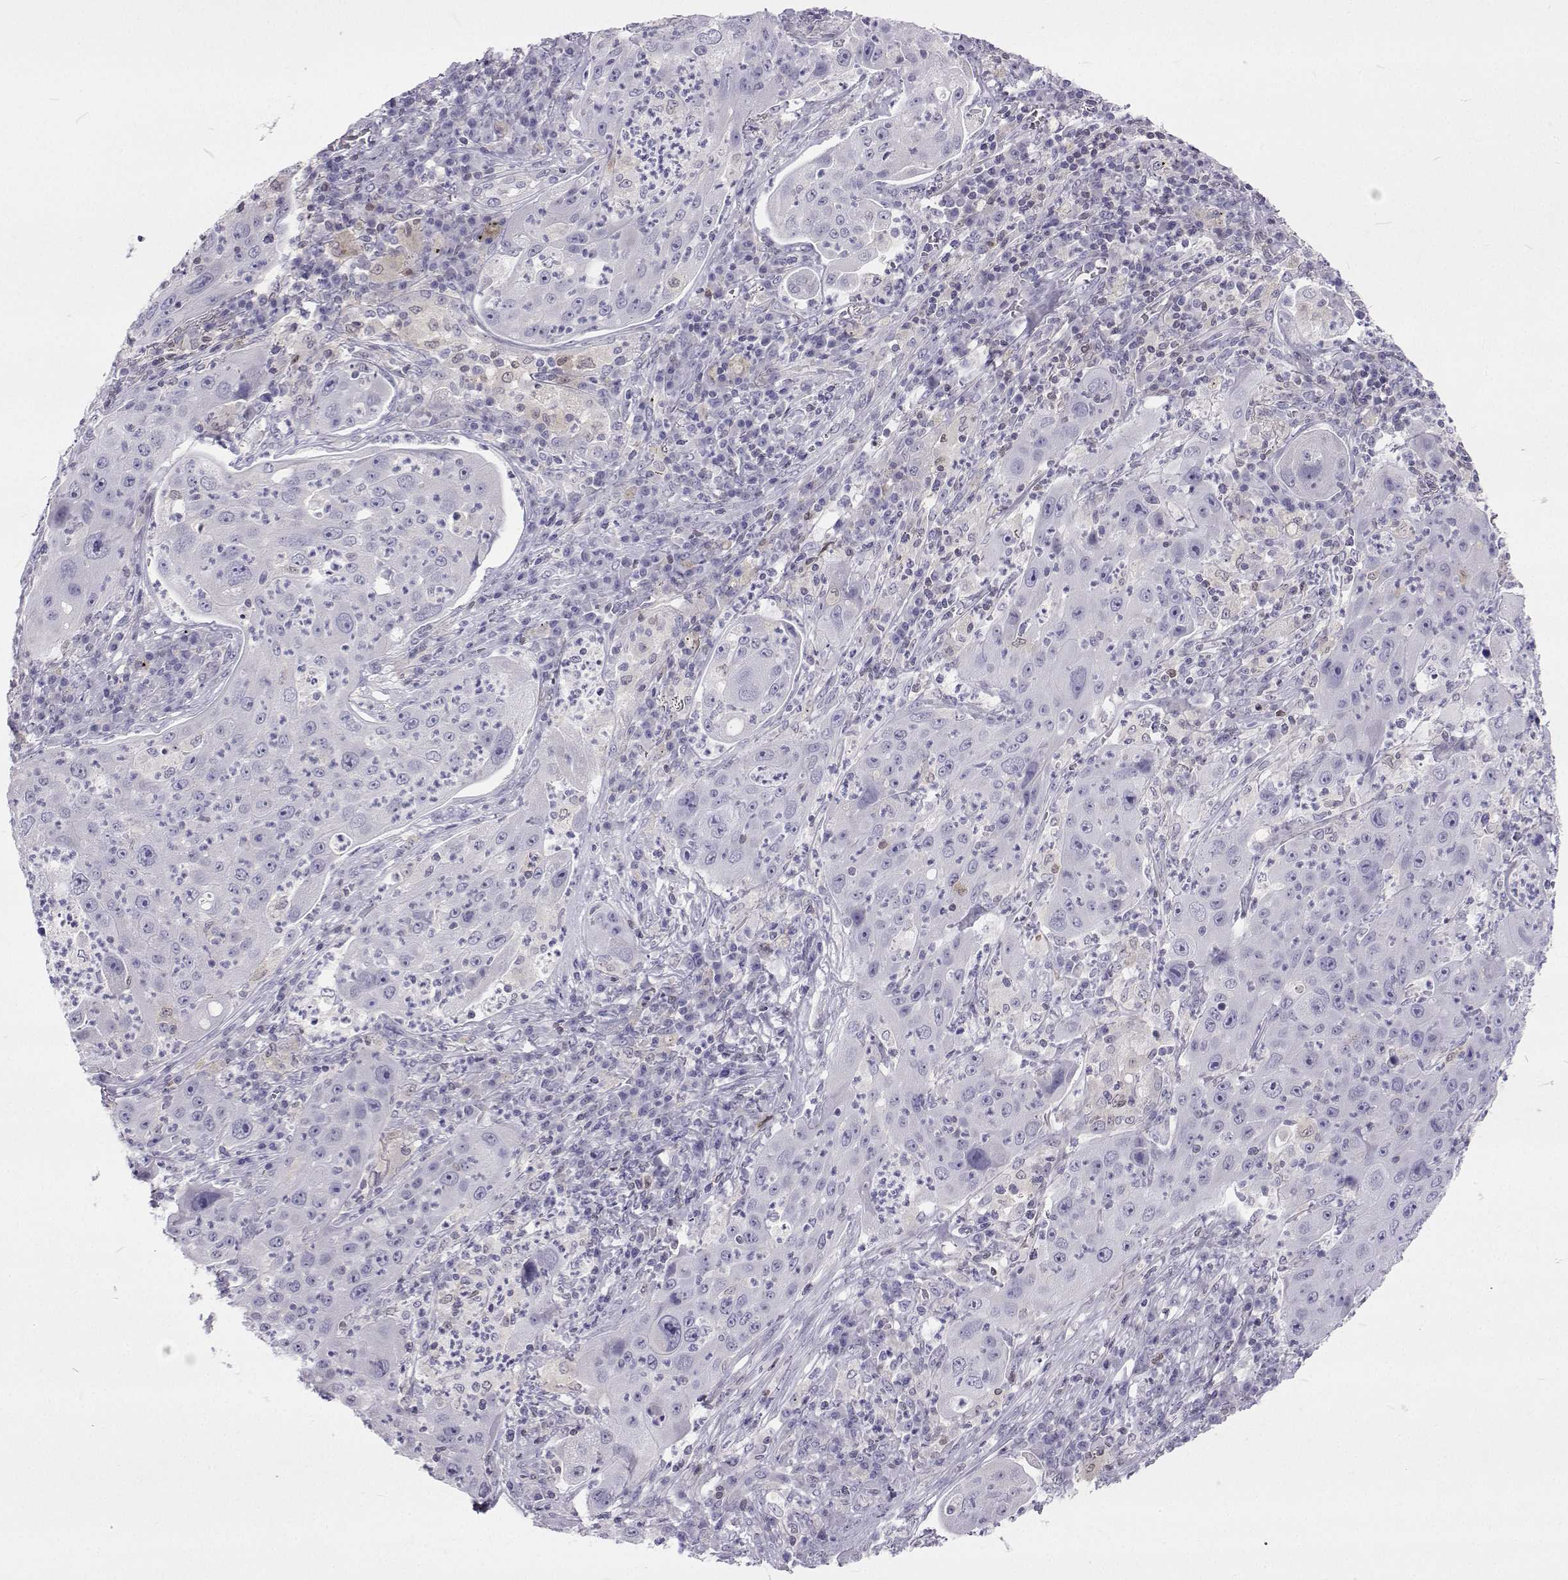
{"staining": {"intensity": "negative", "quantity": "none", "location": "none"}, "tissue": "lung cancer", "cell_type": "Tumor cells", "image_type": "cancer", "snomed": [{"axis": "morphology", "description": "Squamous cell carcinoma, NOS"}, {"axis": "topography", "description": "Lung"}], "caption": "Immunohistochemical staining of lung cancer shows no significant expression in tumor cells. (Brightfield microscopy of DAB immunohistochemistry (IHC) at high magnification).", "gene": "GALM", "patient": {"sex": "female", "age": 59}}